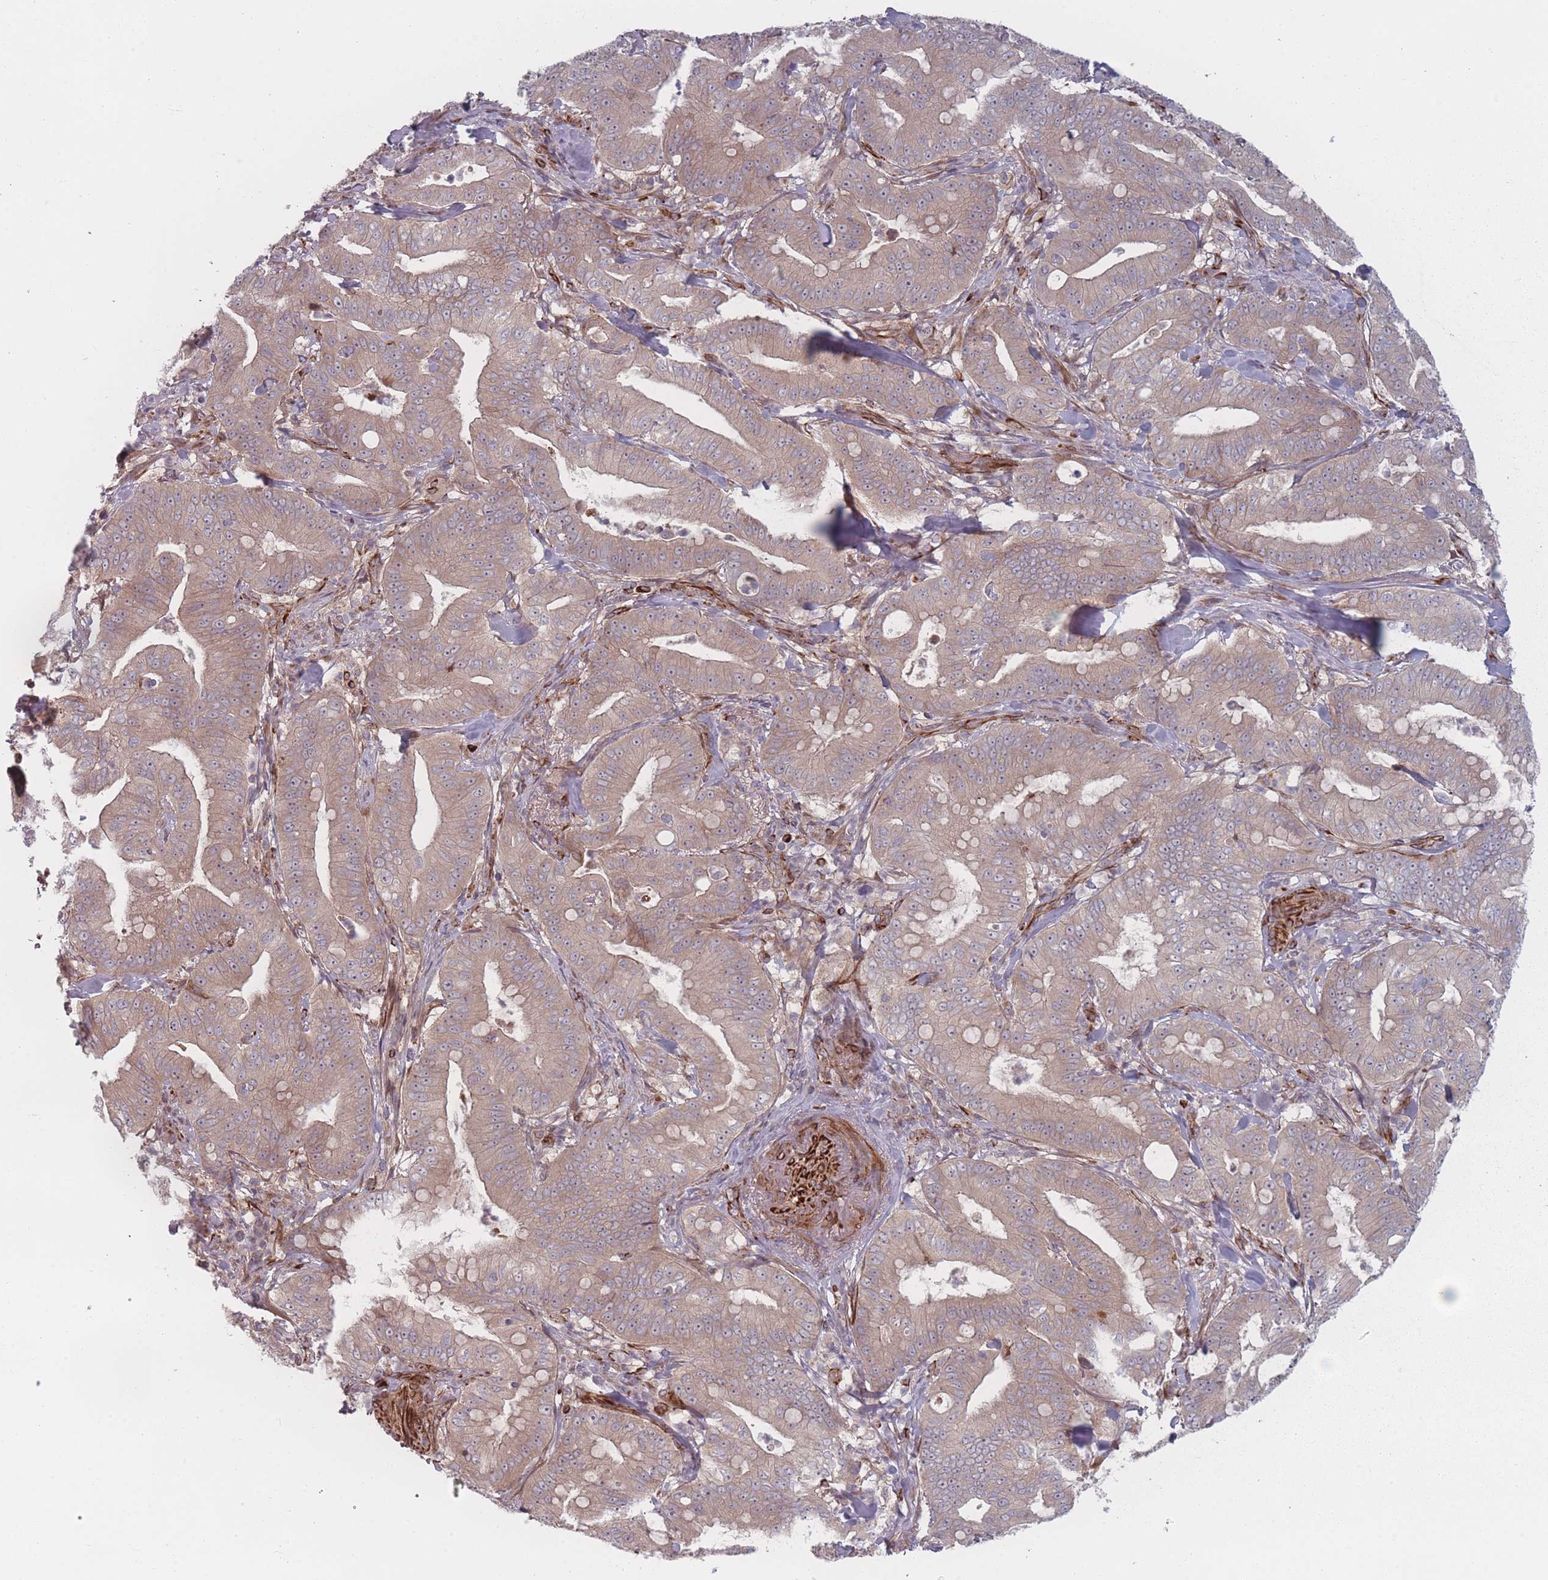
{"staining": {"intensity": "weak", "quantity": ">75%", "location": "cytoplasmic/membranous"}, "tissue": "pancreatic cancer", "cell_type": "Tumor cells", "image_type": "cancer", "snomed": [{"axis": "morphology", "description": "Adenocarcinoma, NOS"}, {"axis": "topography", "description": "Pancreas"}], "caption": "IHC (DAB (3,3'-diaminobenzidine)) staining of adenocarcinoma (pancreatic) shows weak cytoplasmic/membranous protein positivity in about >75% of tumor cells. The protein of interest is stained brown, and the nuclei are stained in blue (DAB (3,3'-diaminobenzidine) IHC with brightfield microscopy, high magnification).", "gene": "EEF1AKMT2", "patient": {"sex": "male", "age": 71}}